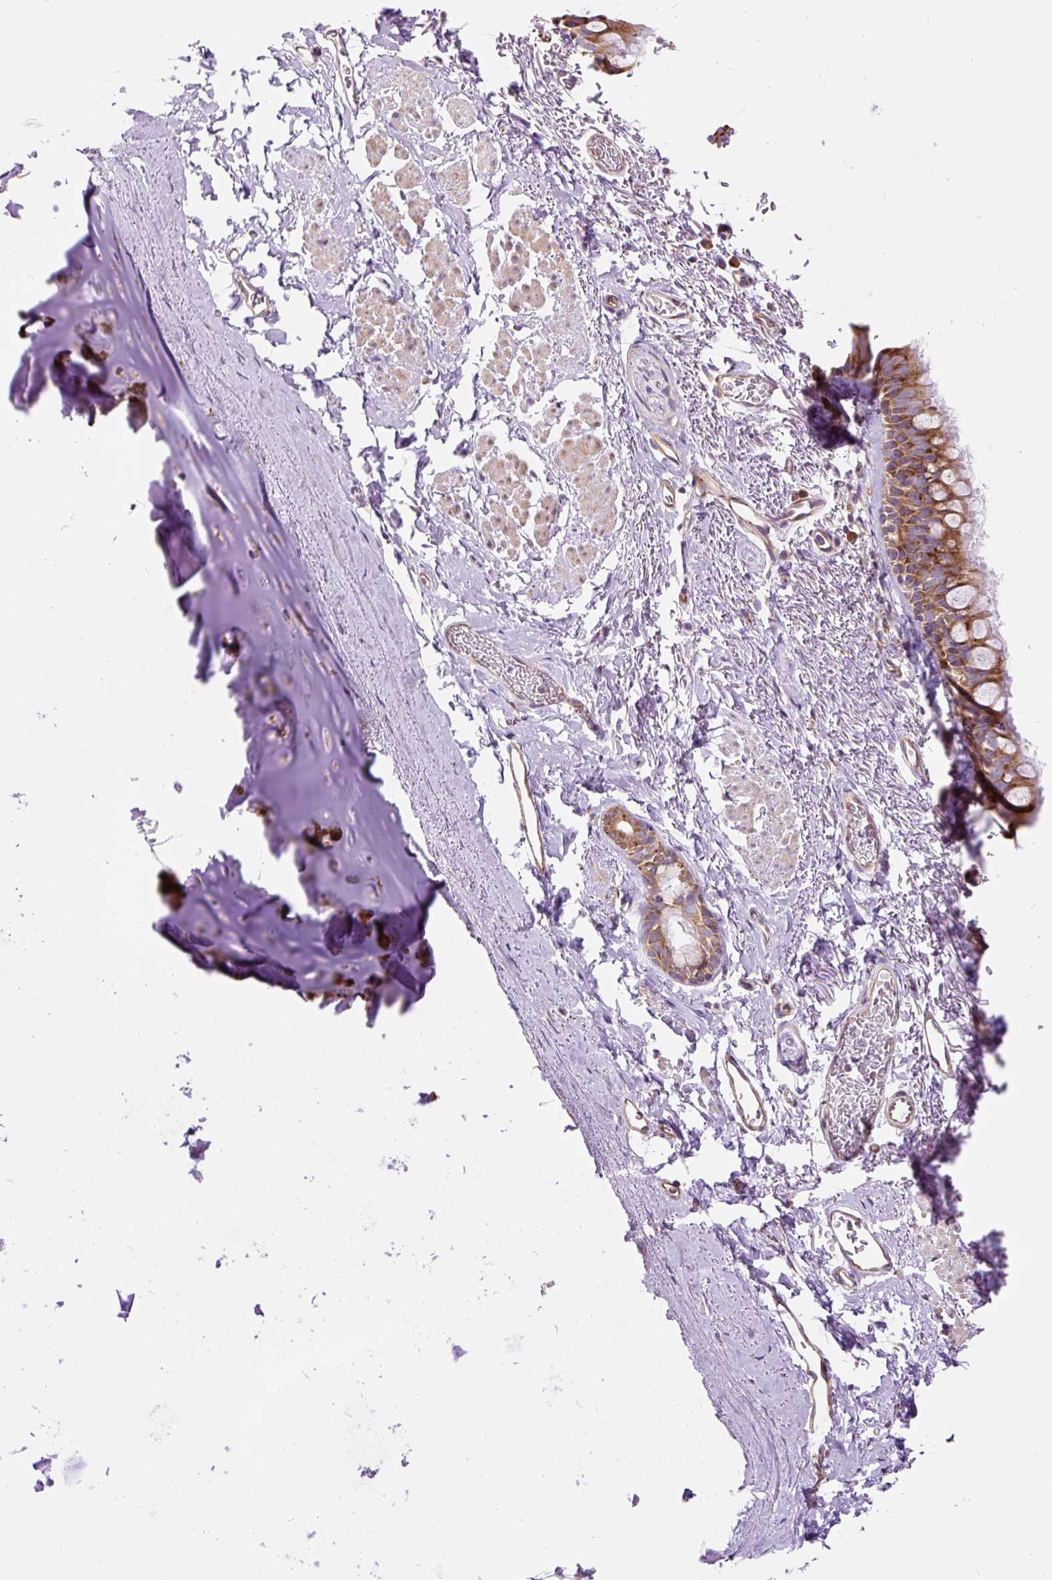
{"staining": {"intensity": "moderate", "quantity": ">75%", "location": "cytoplasmic/membranous"}, "tissue": "bronchus", "cell_type": "Respiratory epithelial cells", "image_type": "normal", "snomed": [{"axis": "morphology", "description": "Normal tissue, NOS"}, {"axis": "topography", "description": "Bronchus"}], "caption": "Immunohistochemical staining of unremarkable human bronchus displays medium levels of moderate cytoplasmic/membranous expression in about >75% of respiratory epithelial cells. (IHC, brightfield microscopy, high magnification).", "gene": "RPS5", "patient": {"sex": "male", "age": 67}}